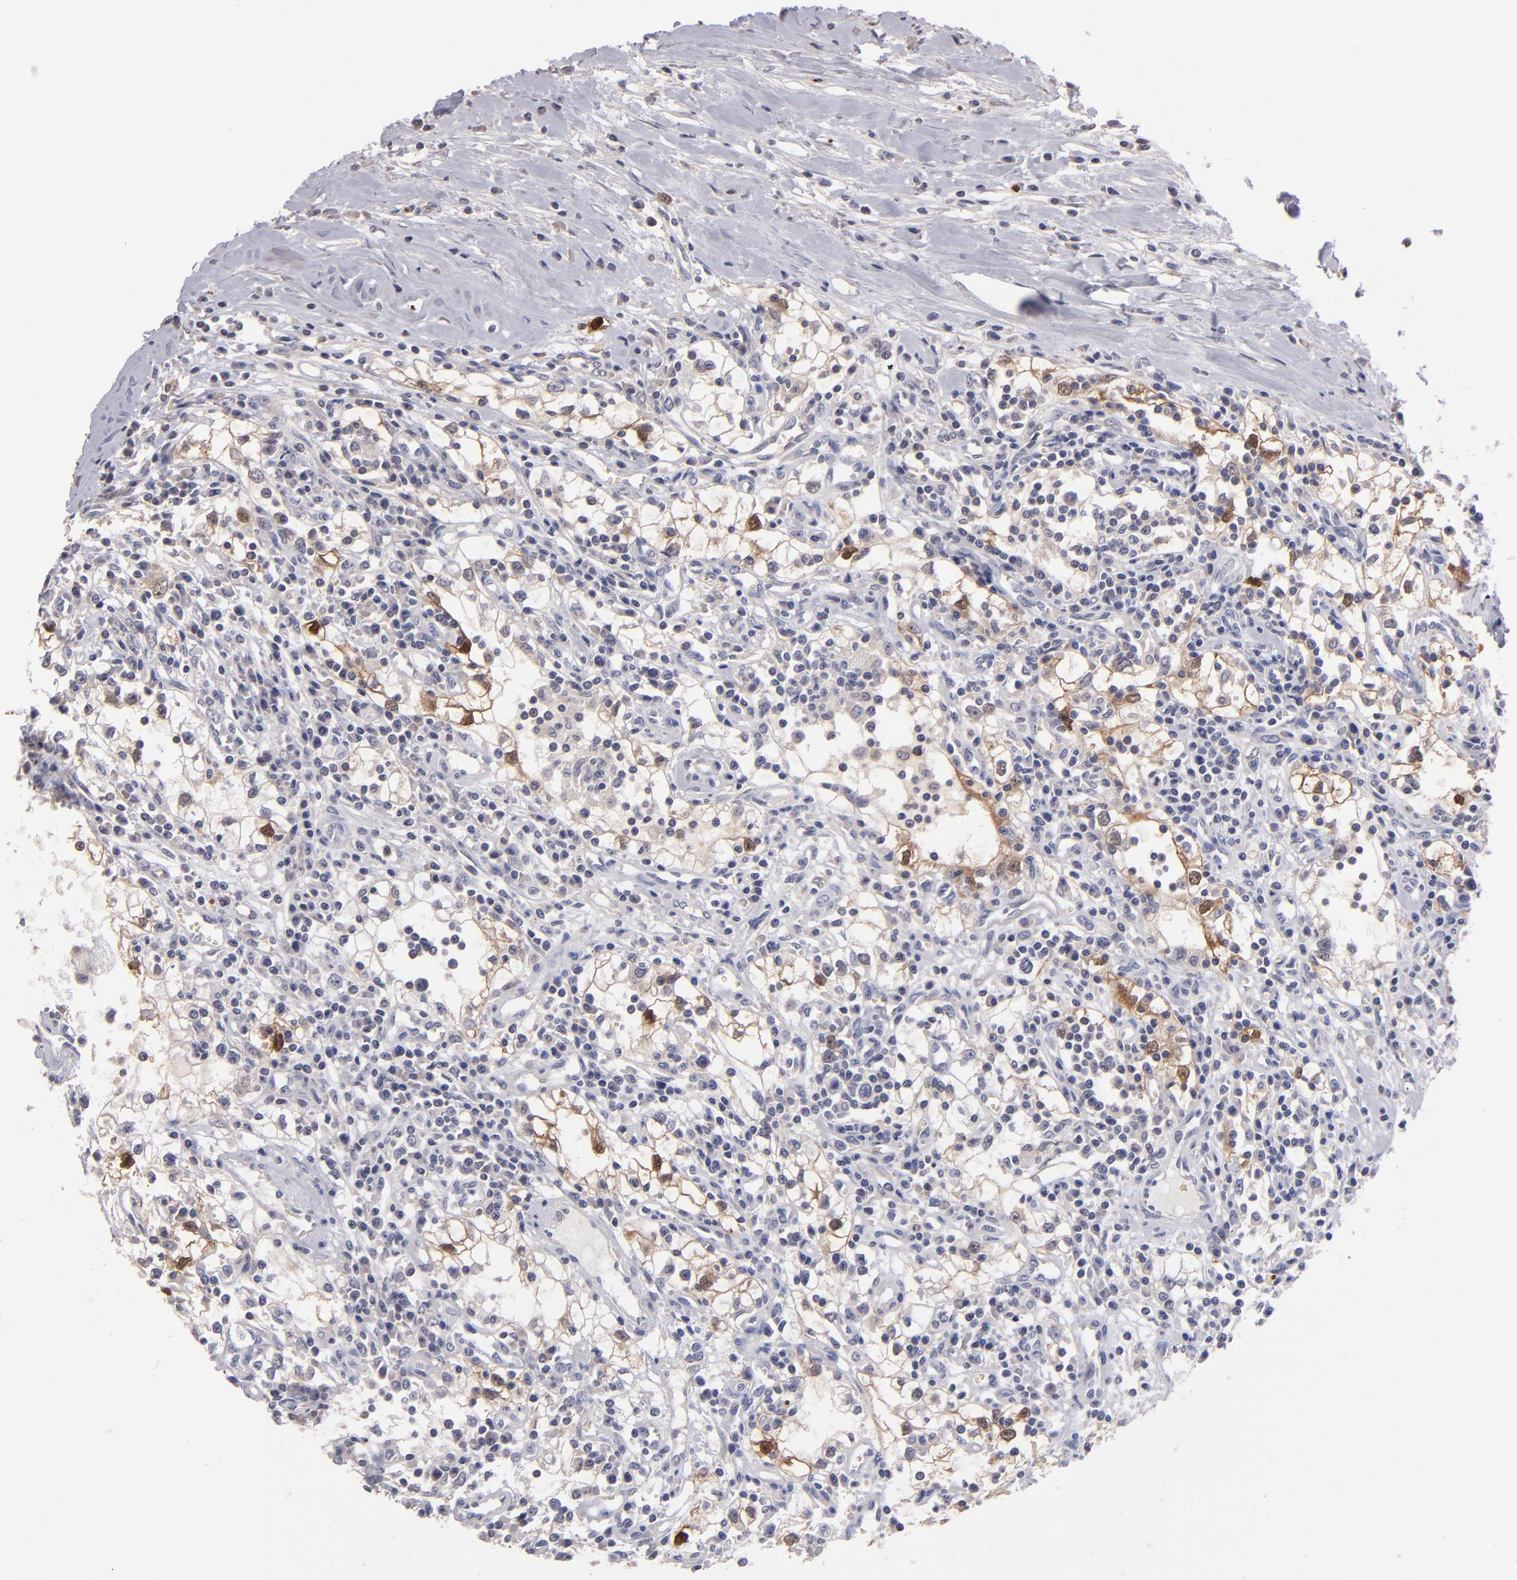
{"staining": {"intensity": "moderate", "quantity": "<25%", "location": "cytoplasmic/membranous,nuclear"}, "tissue": "renal cancer", "cell_type": "Tumor cells", "image_type": "cancer", "snomed": [{"axis": "morphology", "description": "Adenocarcinoma, NOS"}, {"axis": "topography", "description": "Kidney"}], "caption": "Immunohistochemistry micrograph of human adenocarcinoma (renal) stained for a protein (brown), which demonstrates low levels of moderate cytoplasmic/membranous and nuclear expression in approximately <25% of tumor cells.", "gene": "S100A1", "patient": {"sex": "male", "age": 82}}